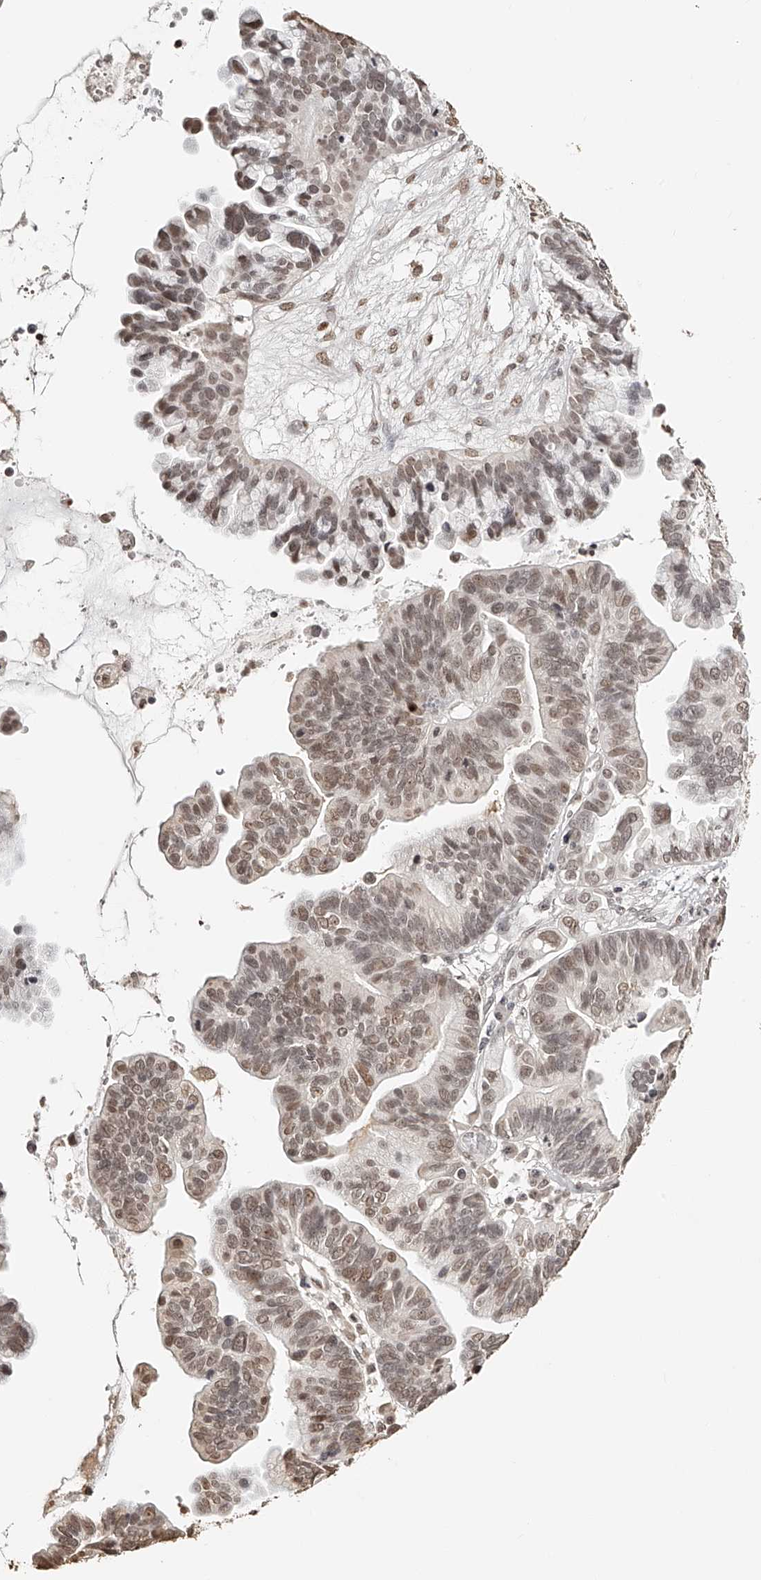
{"staining": {"intensity": "moderate", "quantity": ">75%", "location": "nuclear"}, "tissue": "ovarian cancer", "cell_type": "Tumor cells", "image_type": "cancer", "snomed": [{"axis": "morphology", "description": "Cystadenocarcinoma, serous, NOS"}, {"axis": "topography", "description": "Ovary"}], "caption": "Immunohistochemical staining of human serous cystadenocarcinoma (ovarian) displays moderate nuclear protein positivity in approximately >75% of tumor cells. (Brightfield microscopy of DAB IHC at high magnification).", "gene": "ZNF503", "patient": {"sex": "female", "age": 56}}